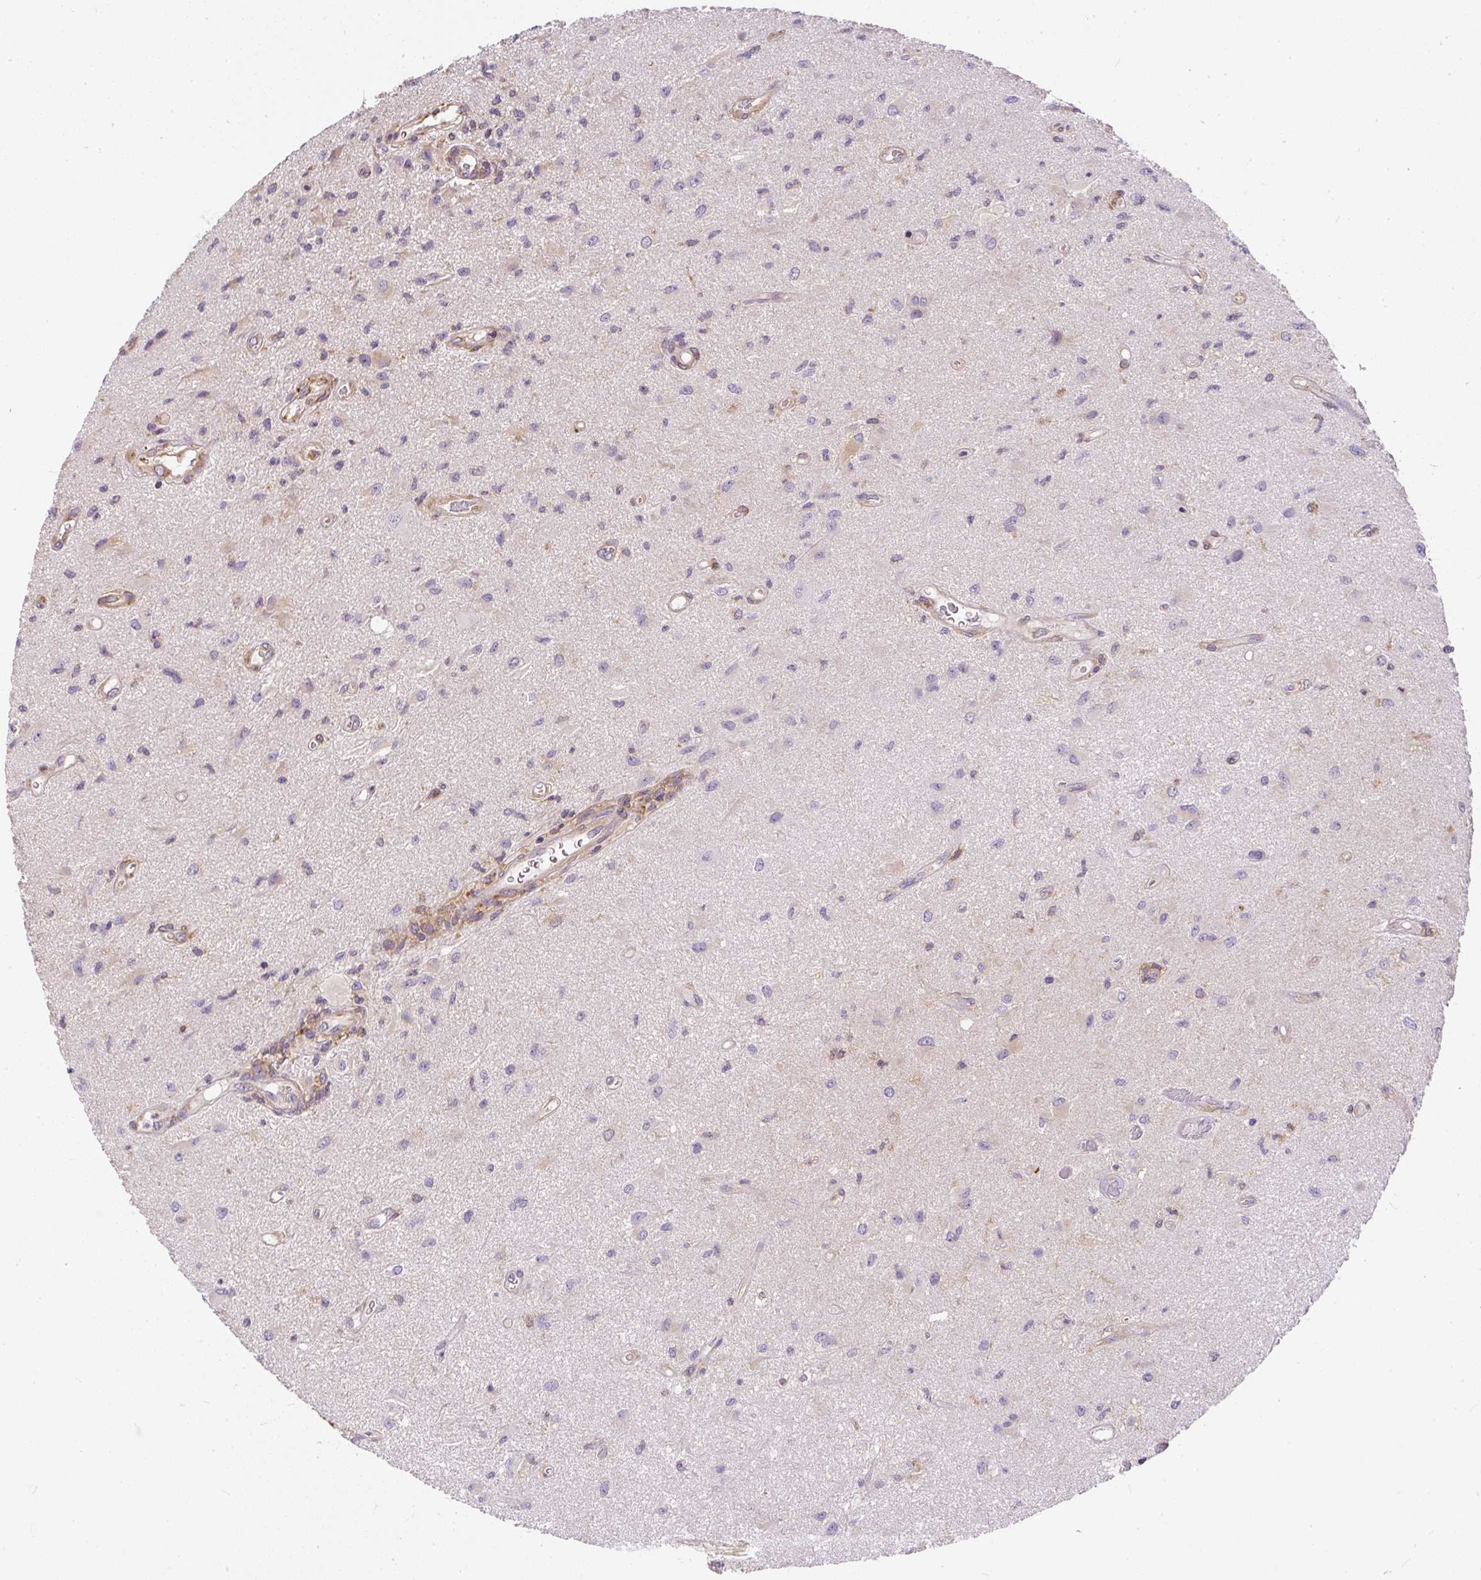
{"staining": {"intensity": "weak", "quantity": "<25%", "location": "cytoplasmic/membranous"}, "tissue": "glioma", "cell_type": "Tumor cells", "image_type": "cancer", "snomed": [{"axis": "morphology", "description": "Glioma, malignant, High grade"}, {"axis": "topography", "description": "Brain"}], "caption": "A photomicrograph of malignant high-grade glioma stained for a protein exhibits no brown staining in tumor cells. (Brightfield microscopy of DAB immunohistochemistry at high magnification).", "gene": "CYP20A1", "patient": {"sex": "male", "age": 67}}